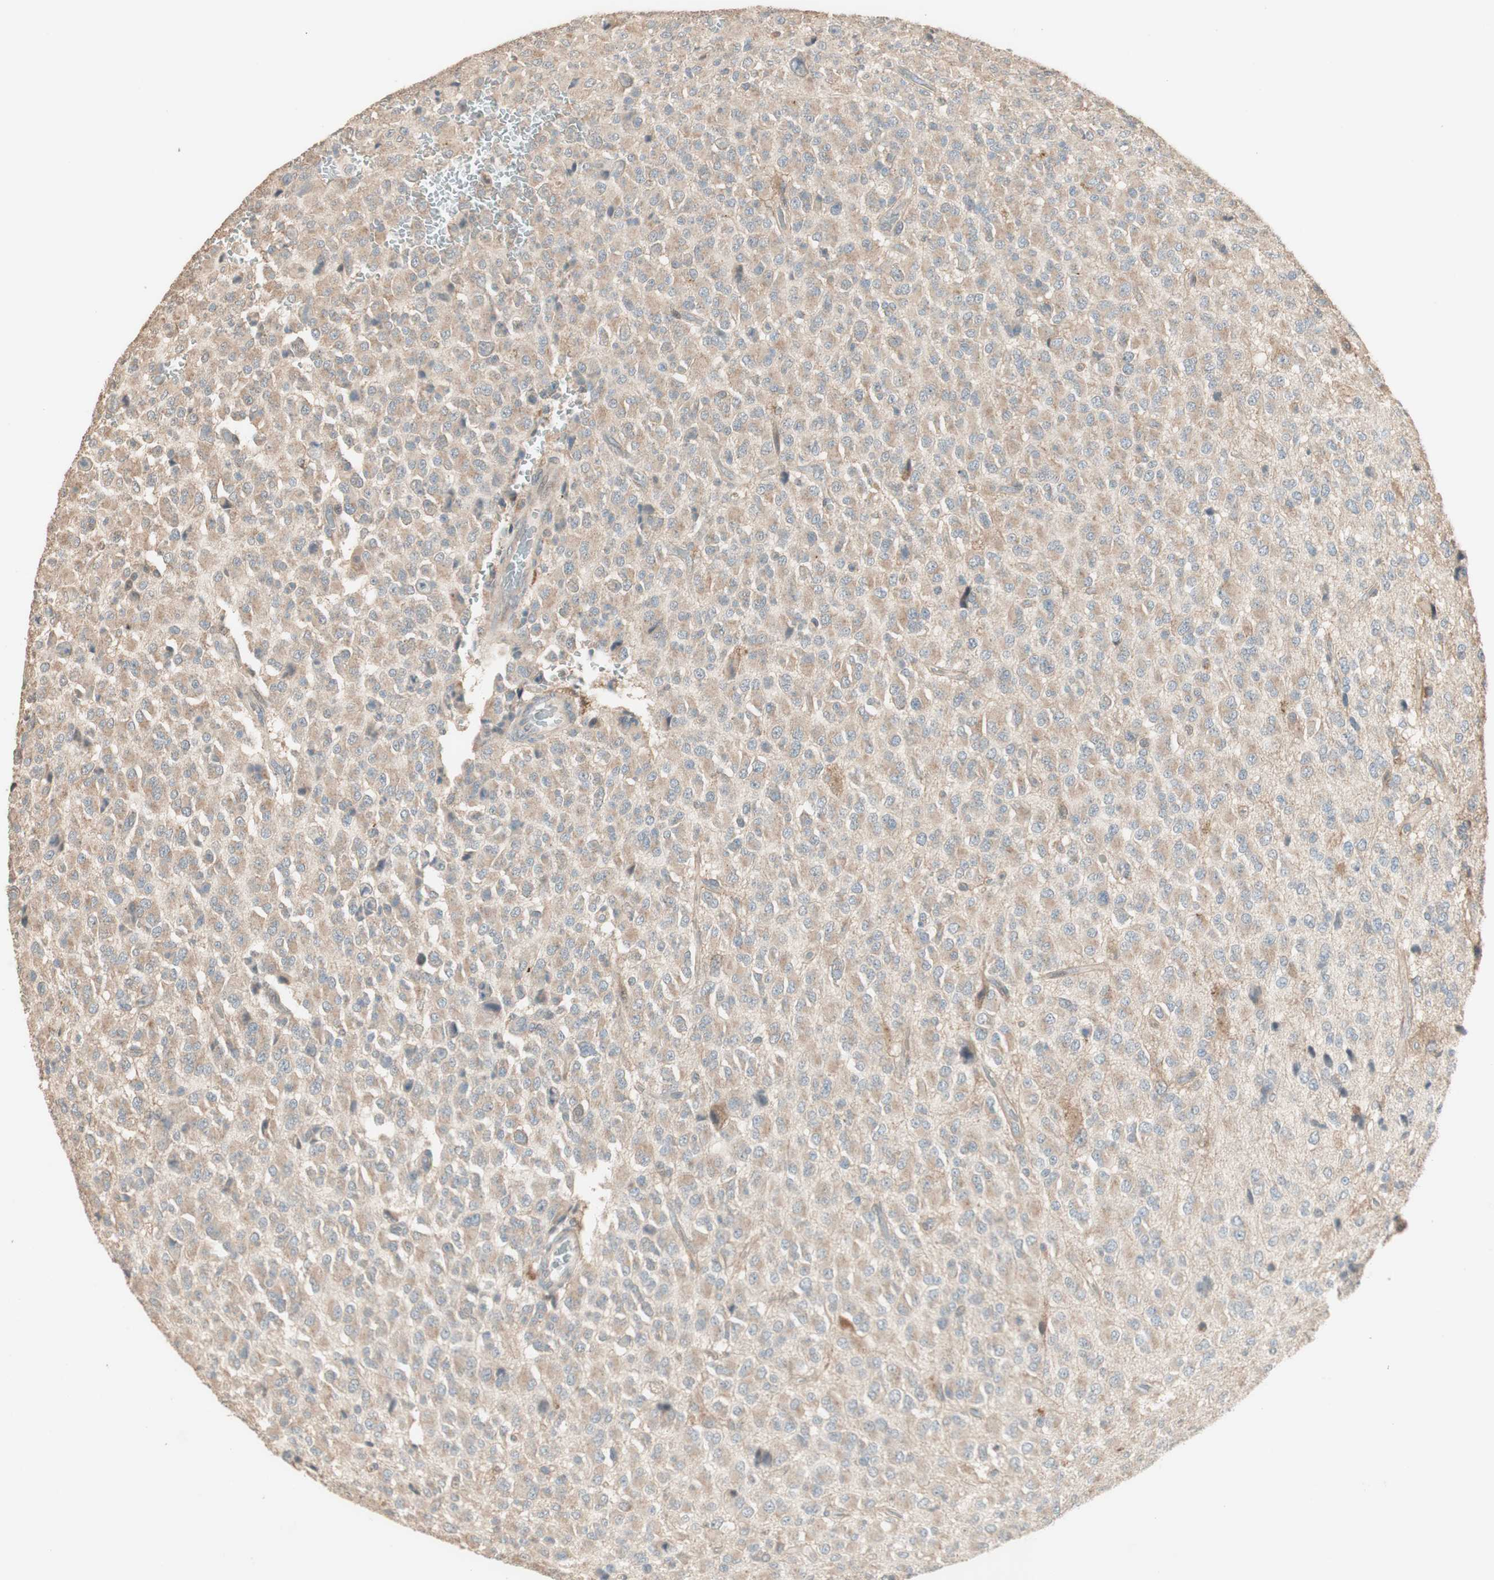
{"staining": {"intensity": "moderate", "quantity": ">75%", "location": "cytoplasmic/membranous"}, "tissue": "glioma", "cell_type": "Tumor cells", "image_type": "cancer", "snomed": [{"axis": "morphology", "description": "Glioma, malignant, High grade"}, {"axis": "topography", "description": "pancreas cauda"}], "caption": "DAB immunohistochemical staining of high-grade glioma (malignant) exhibits moderate cytoplasmic/membranous protein staining in about >75% of tumor cells.", "gene": "RARRES1", "patient": {"sex": "male", "age": 60}}